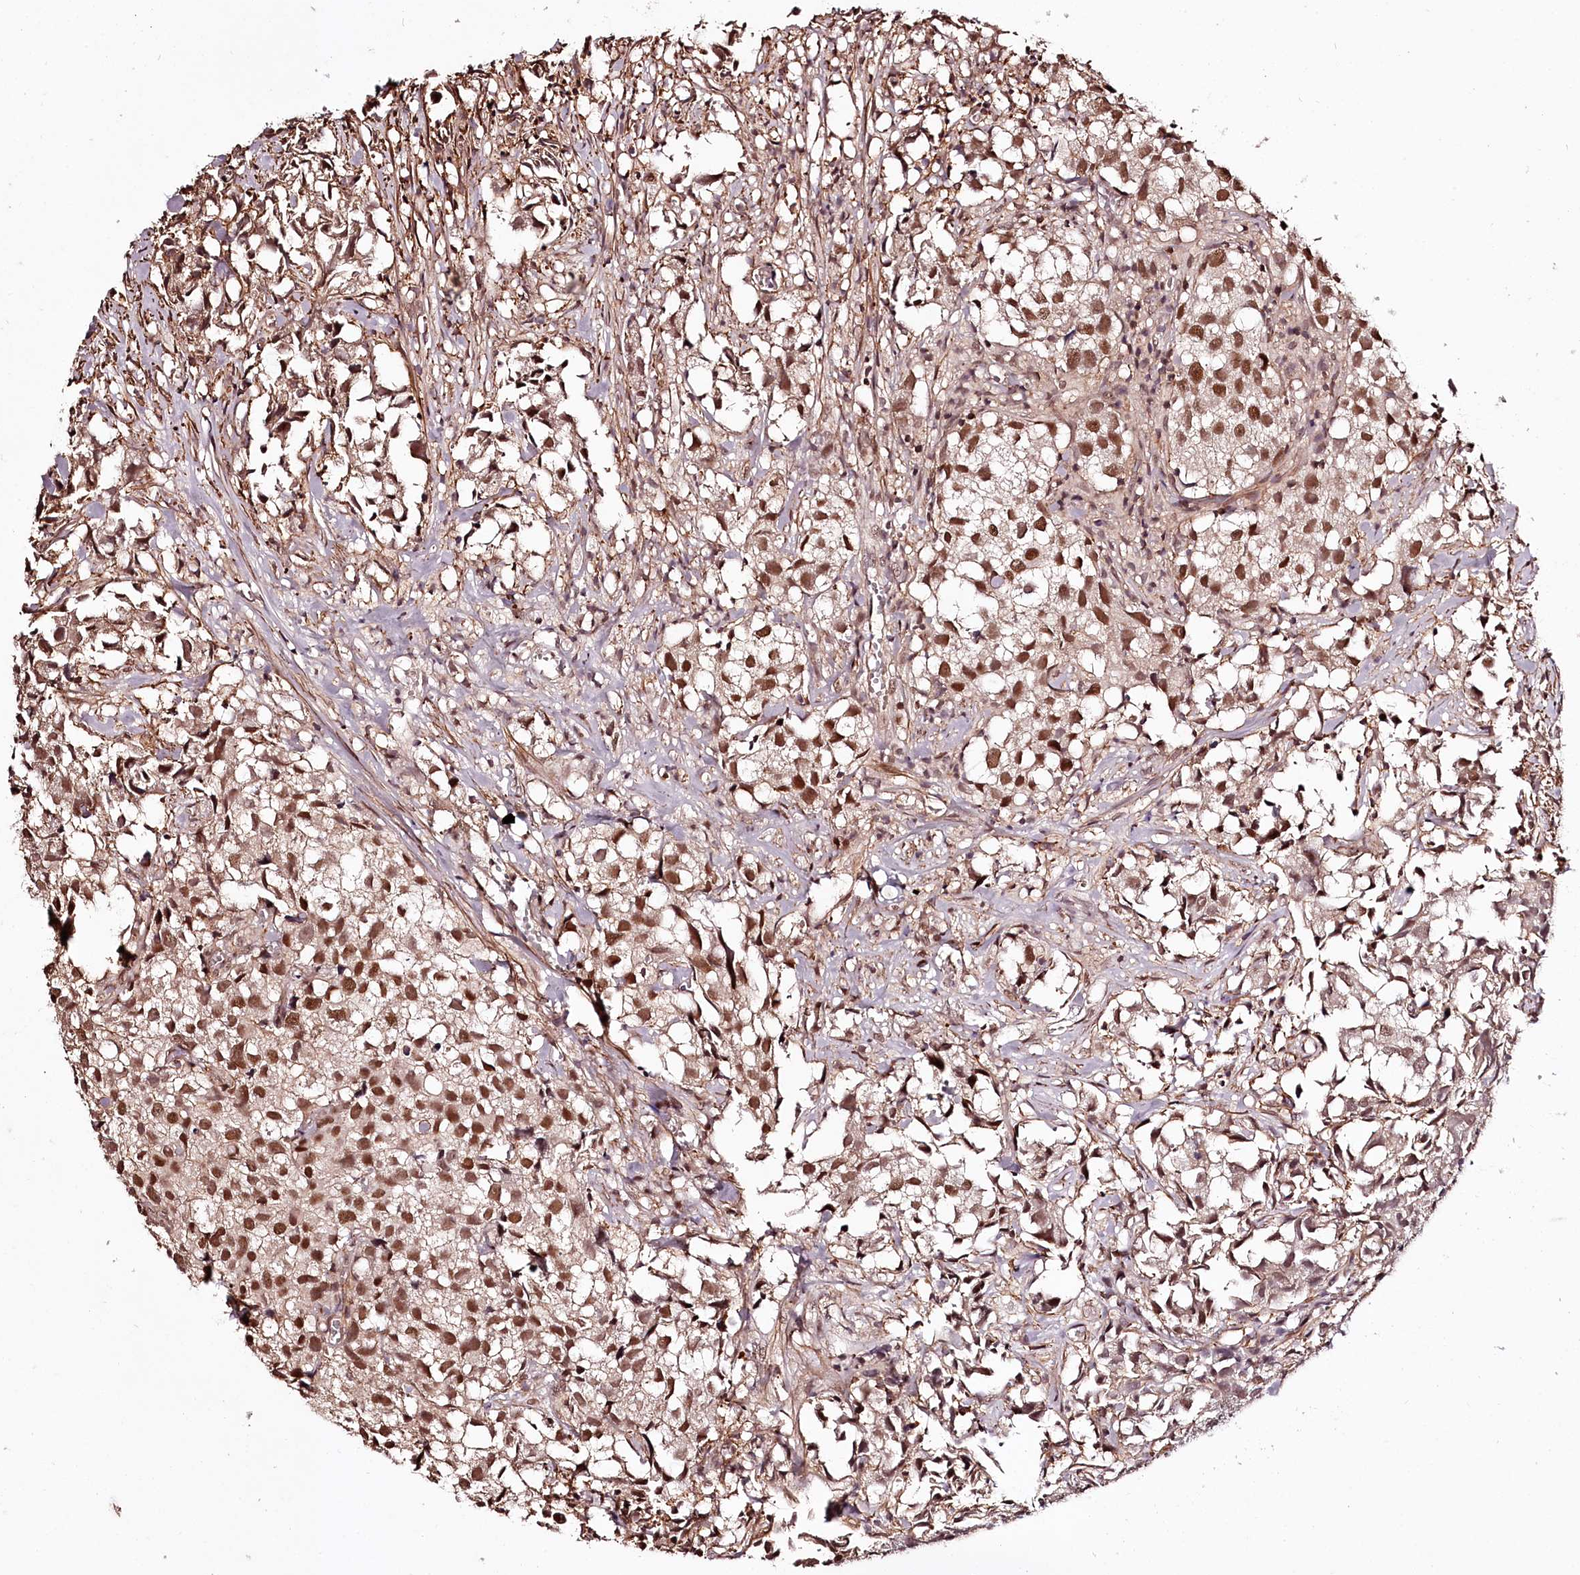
{"staining": {"intensity": "moderate", "quantity": "25%-75%", "location": "nuclear"}, "tissue": "urothelial cancer", "cell_type": "Tumor cells", "image_type": "cancer", "snomed": [{"axis": "morphology", "description": "Urothelial carcinoma, High grade"}, {"axis": "topography", "description": "Urinary bladder"}], "caption": "A micrograph showing moderate nuclear staining in approximately 25%-75% of tumor cells in urothelial cancer, as visualized by brown immunohistochemical staining.", "gene": "TTC33", "patient": {"sex": "female", "age": 75}}